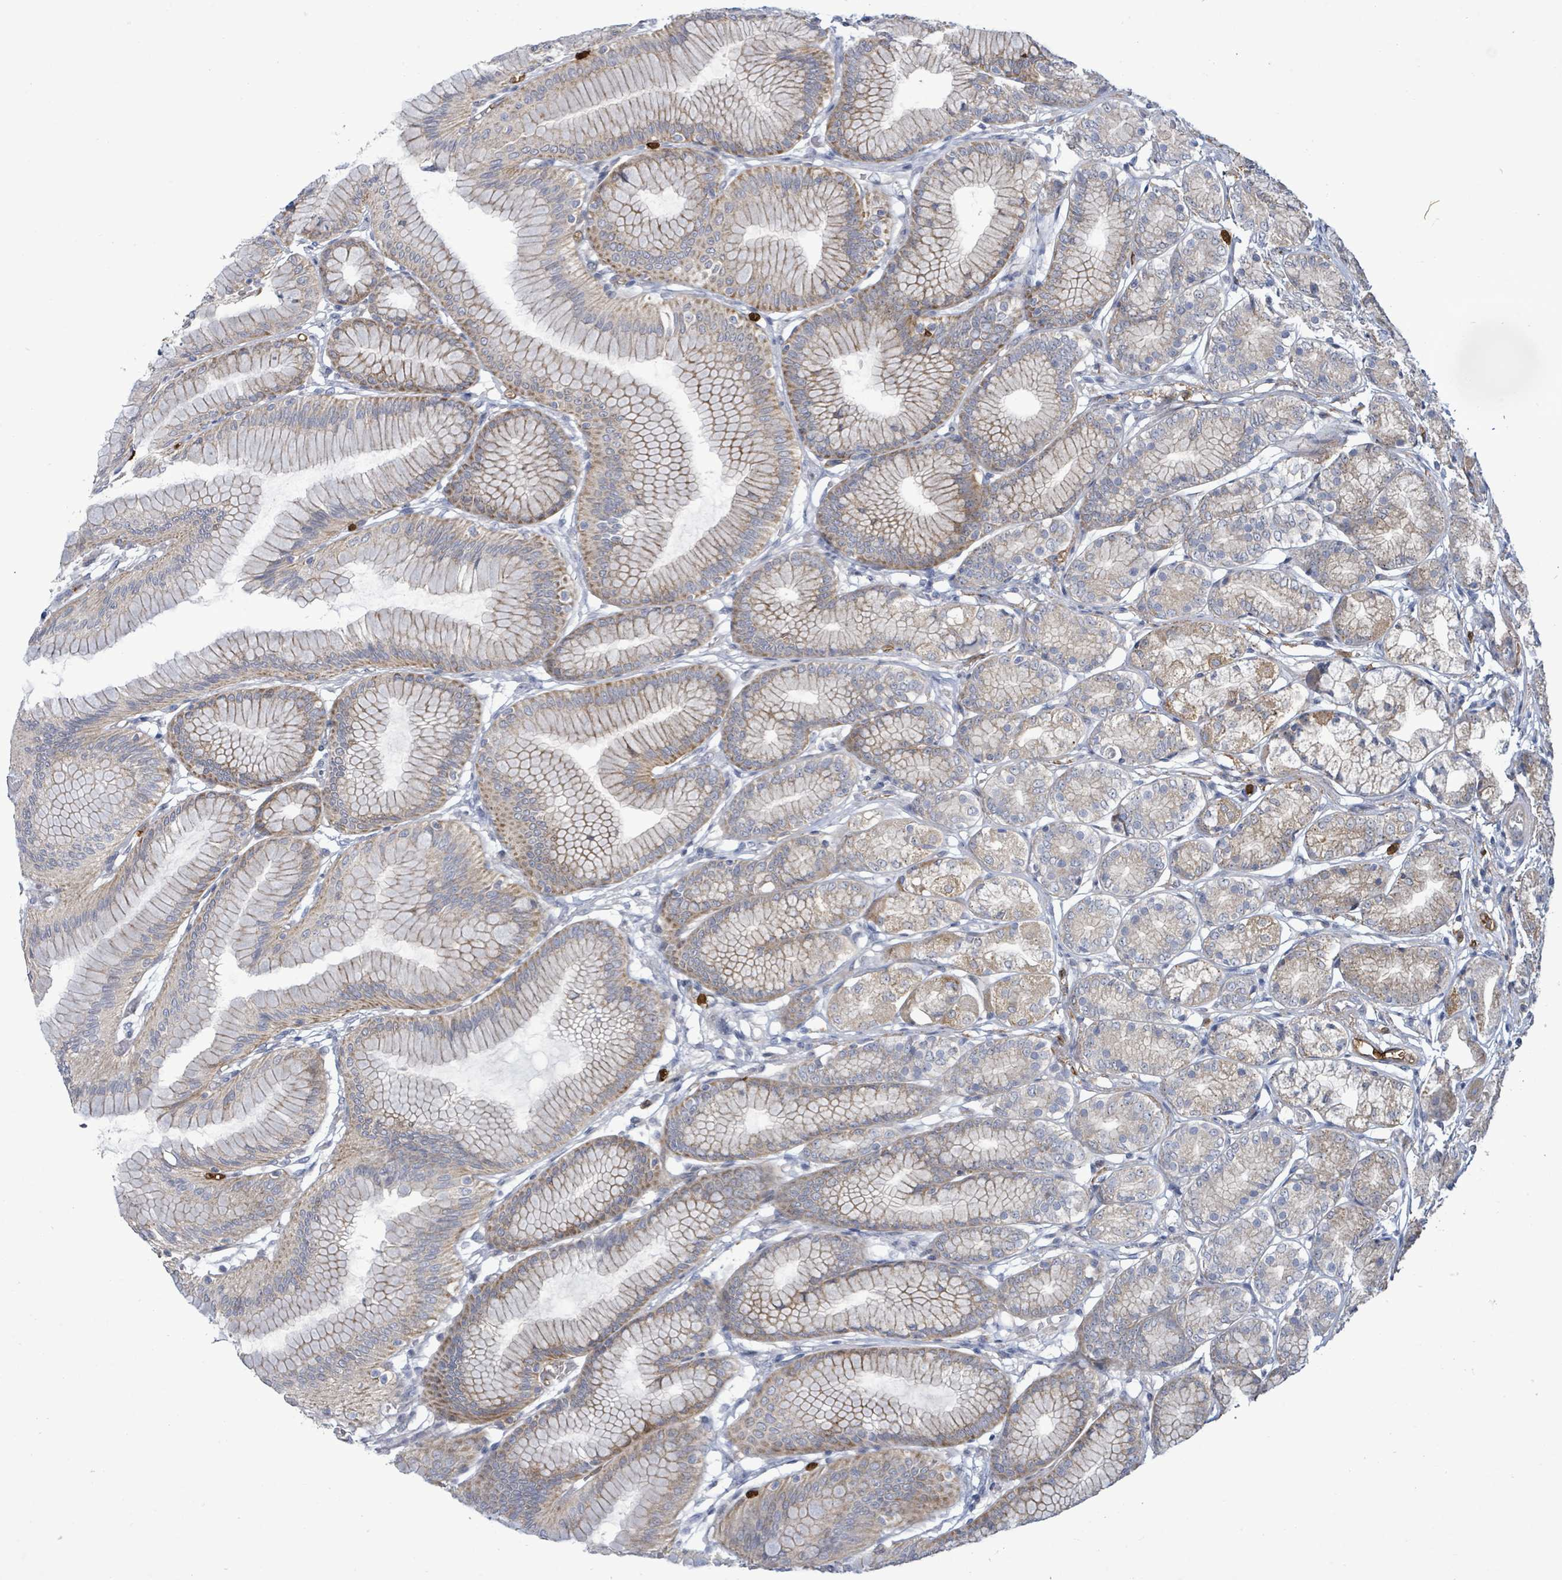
{"staining": {"intensity": "moderate", "quantity": "25%-75%", "location": "cytoplasmic/membranous"}, "tissue": "stomach", "cell_type": "Glandular cells", "image_type": "normal", "snomed": [{"axis": "morphology", "description": "Normal tissue, NOS"}, {"axis": "morphology", "description": "Adenocarcinoma, NOS"}, {"axis": "morphology", "description": "Adenocarcinoma, High grade"}, {"axis": "topography", "description": "Stomach, upper"}, {"axis": "topography", "description": "Stomach"}], "caption": "Protein staining reveals moderate cytoplasmic/membranous staining in approximately 25%-75% of glandular cells in benign stomach.", "gene": "FAM210A", "patient": {"sex": "female", "age": 65}}